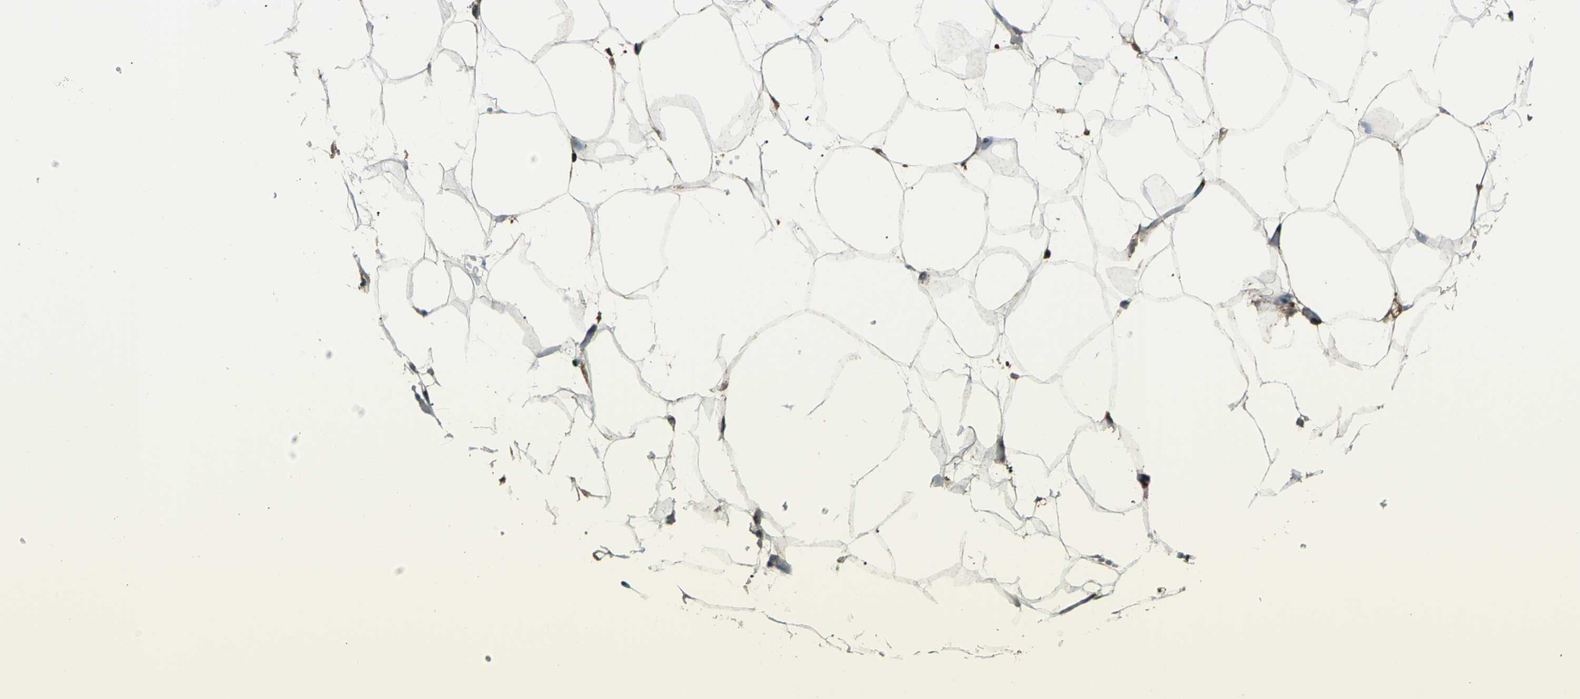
{"staining": {"intensity": "moderate", "quantity": ">75%", "location": "cytoplasmic/membranous"}, "tissue": "adipose tissue", "cell_type": "Adipocytes", "image_type": "normal", "snomed": [{"axis": "morphology", "description": "Normal tissue, NOS"}, {"axis": "topography", "description": "Breast"}, {"axis": "topography", "description": "Adipose tissue"}], "caption": "High-magnification brightfield microscopy of benign adipose tissue stained with DAB (3,3'-diaminobenzidine) (brown) and counterstained with hematoxylin (blue). adipocytes exhibit moderate cytoplasmic/membranous positivity is seen in about>75% of cells. The protein of interest is shown in brown color, while the nuclei are stained blue.", "gene": "OSTM1", "patient": {"sex": "female", "age": 25}}